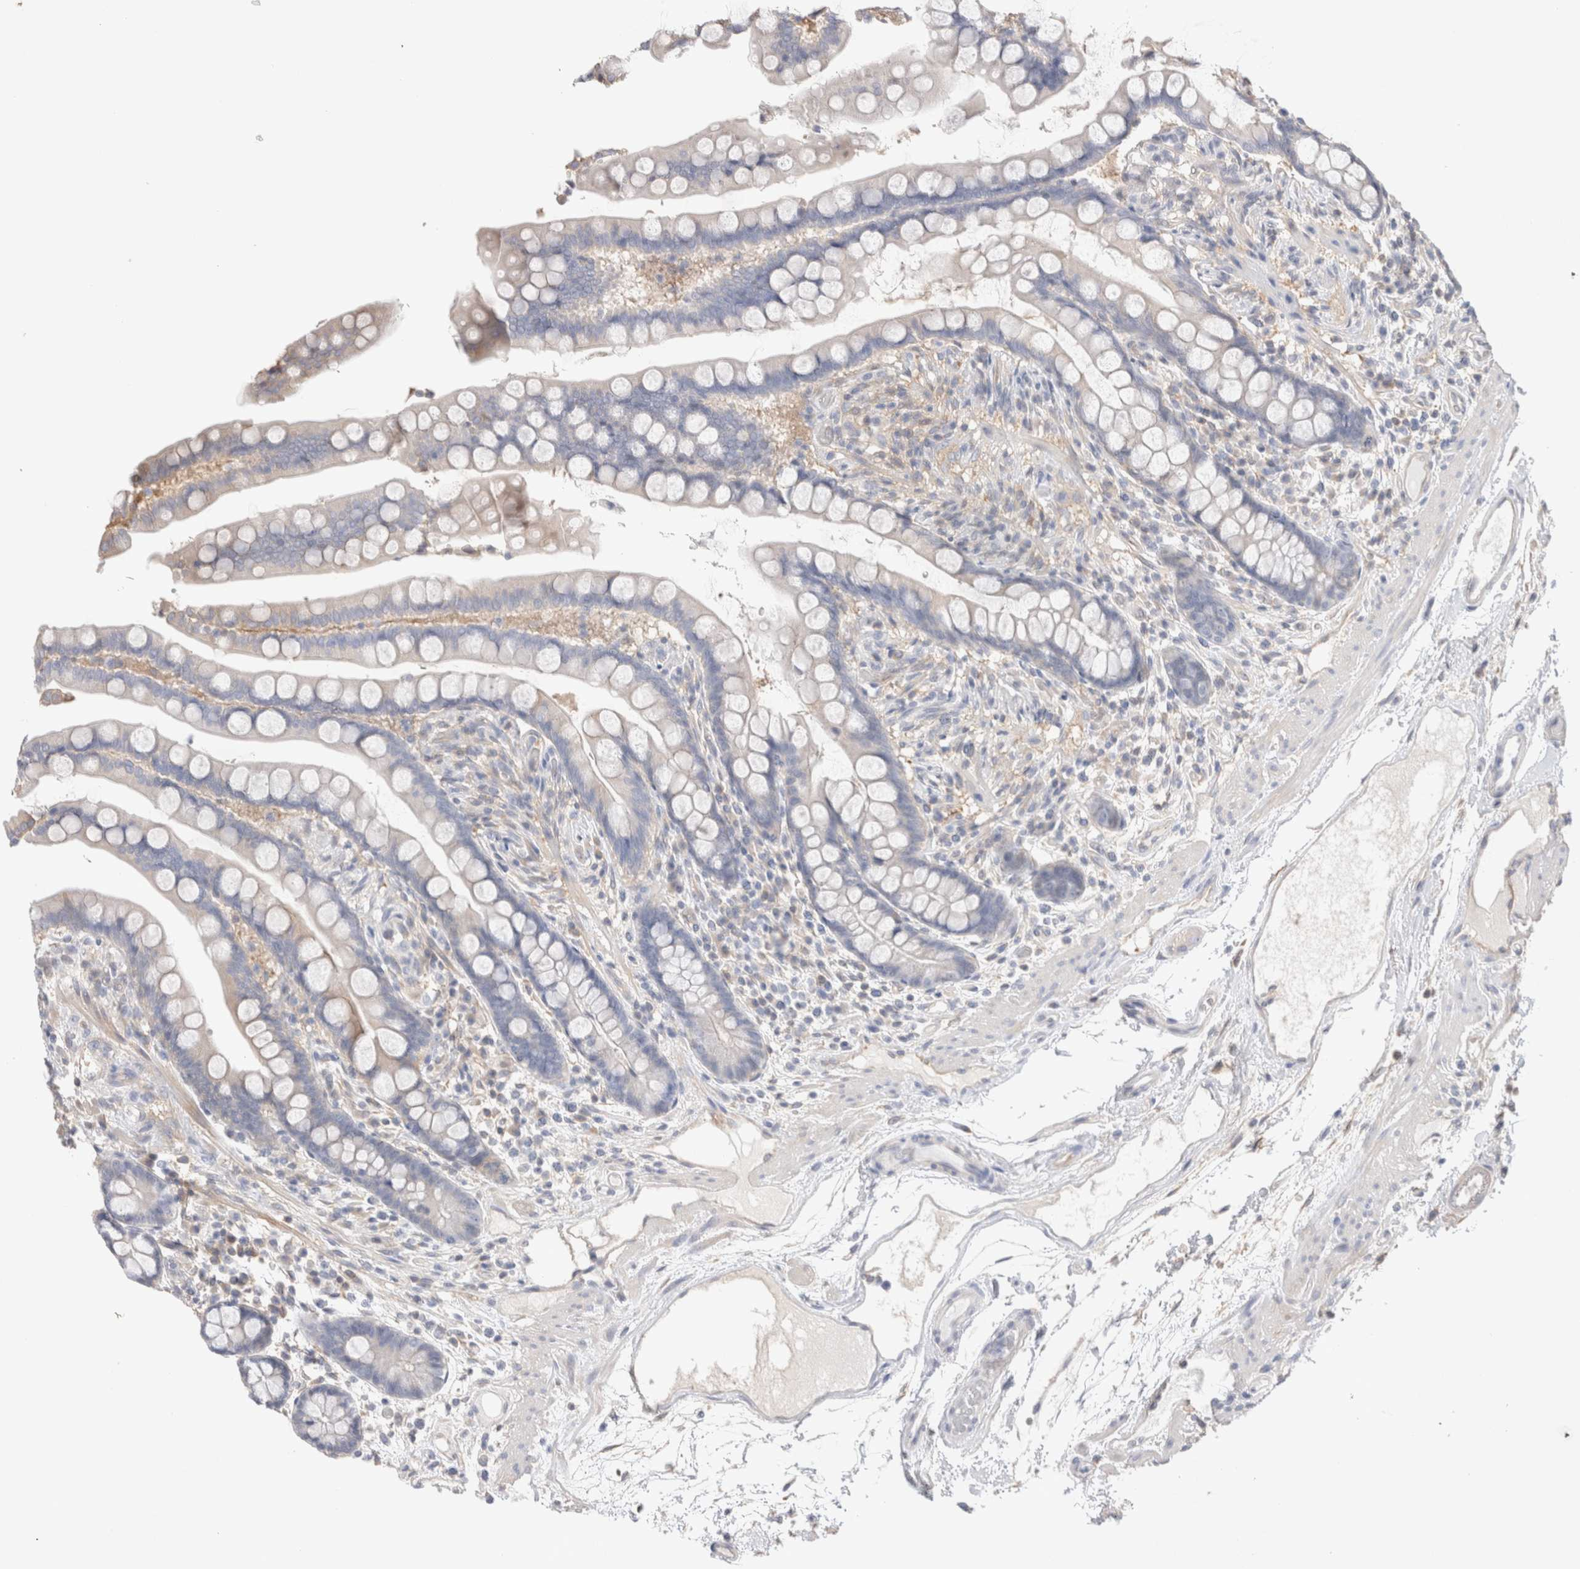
{"staining": {"intensity": "weak", "quantity": "<25%", "location": "cytoplasmic/membranous"}, "tissue": "colon", "cell_type": "Endothelial cells", "image_type": "normal", "snomed": [{"axis": "morphology", "description": "Normal tissue, NOS"}, {"axis": "topography", "description": "Colon"}], "caption": "The photomicrograph demonstrates no significant staining in endothelial cells of colon.", "gene": "CAPN2", "patient": {"sex": "male", "age": 73}}